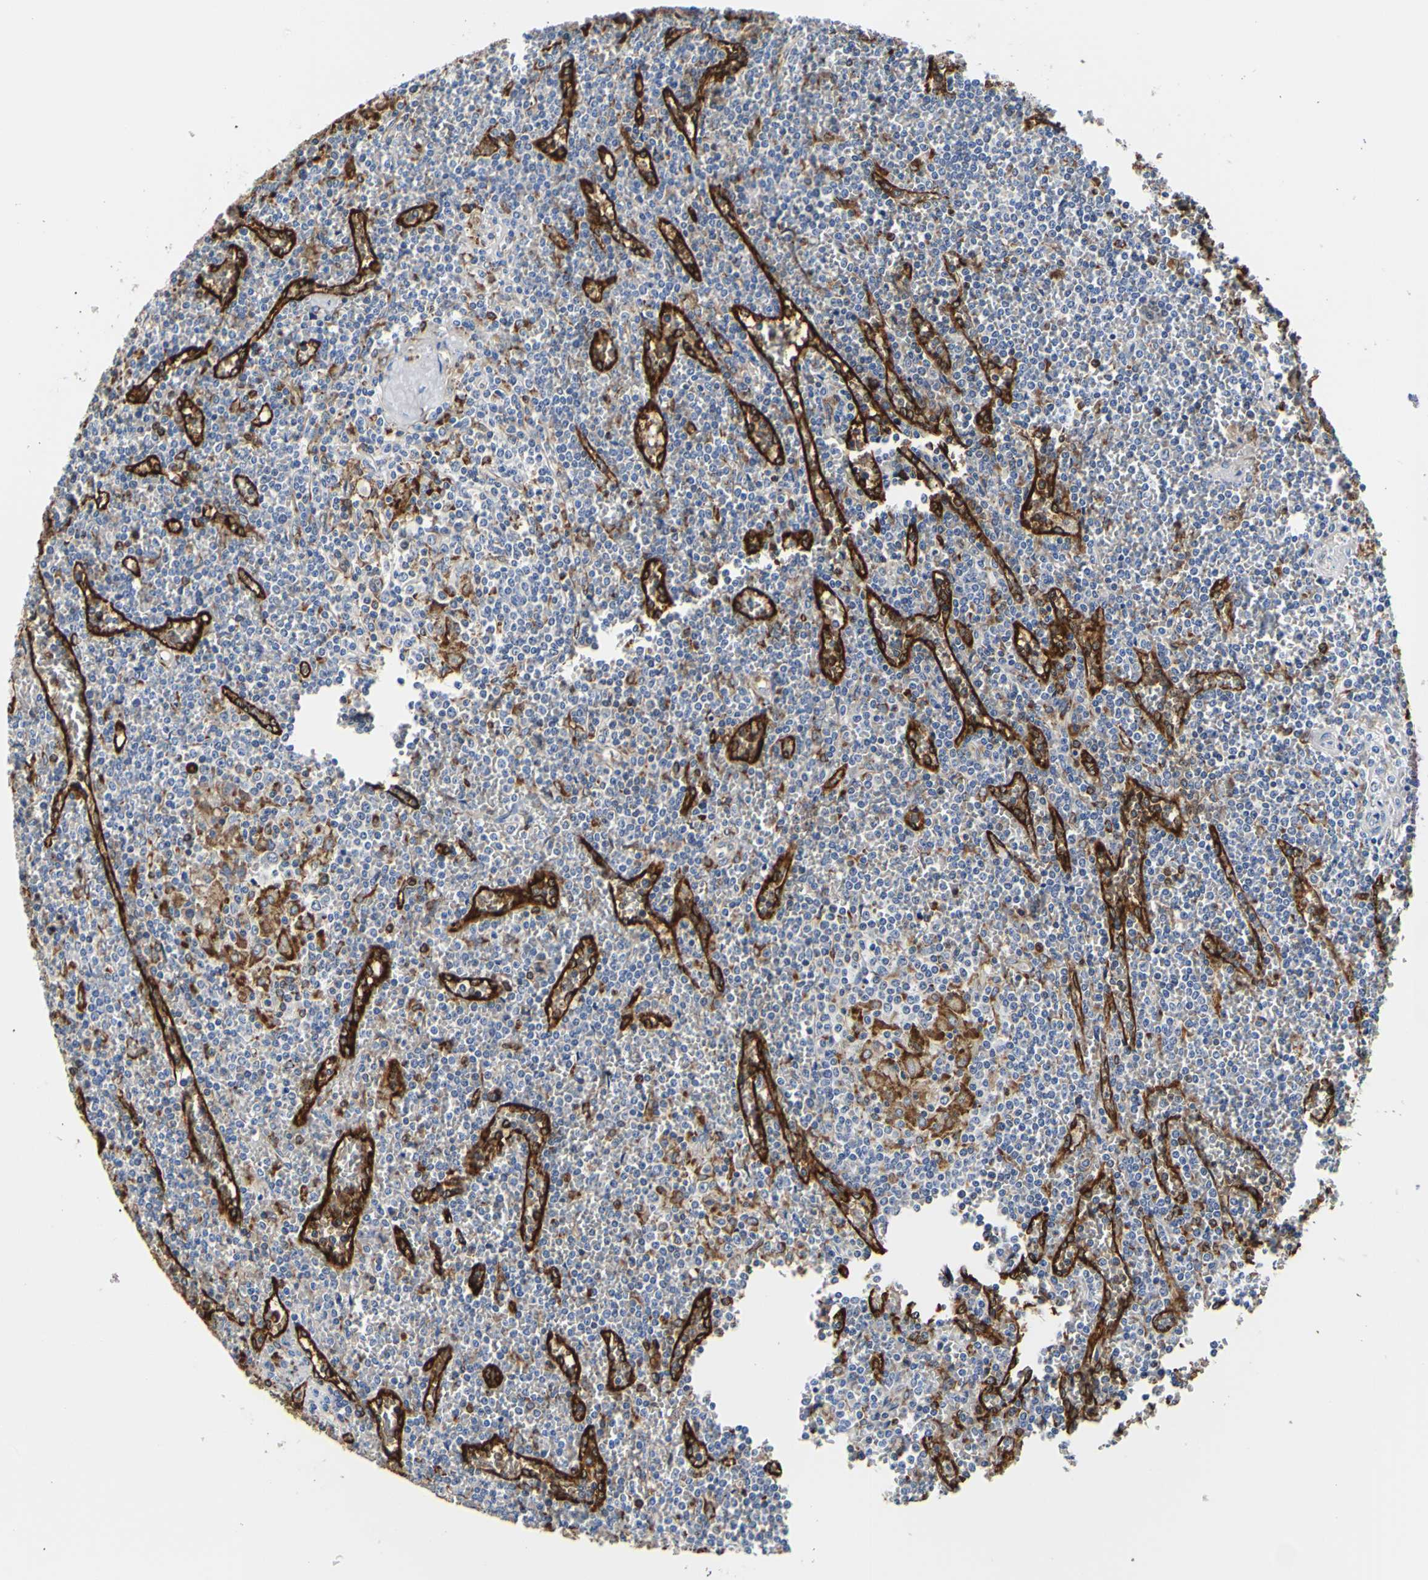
{"staining": {"intensity": "moderate", "quantity": "<25%", "location": "cytoplasmic/membranous"}, "tissue": "lymphoma", "cell_type": "Tumor cells", "image_type": "cancer", "snomed": [{"axis": "morphology", "description": "Malignant lymphoma, non-Hodgkin's type, Low grade"}, {"axis": "topography", "description": "Spleen"}], "caption": "Human lymphoma stained with a protein marker shows moderate staining in tumor cells.", "gene": "P4HB", "patient": {"sex": "female", "age": 19}}